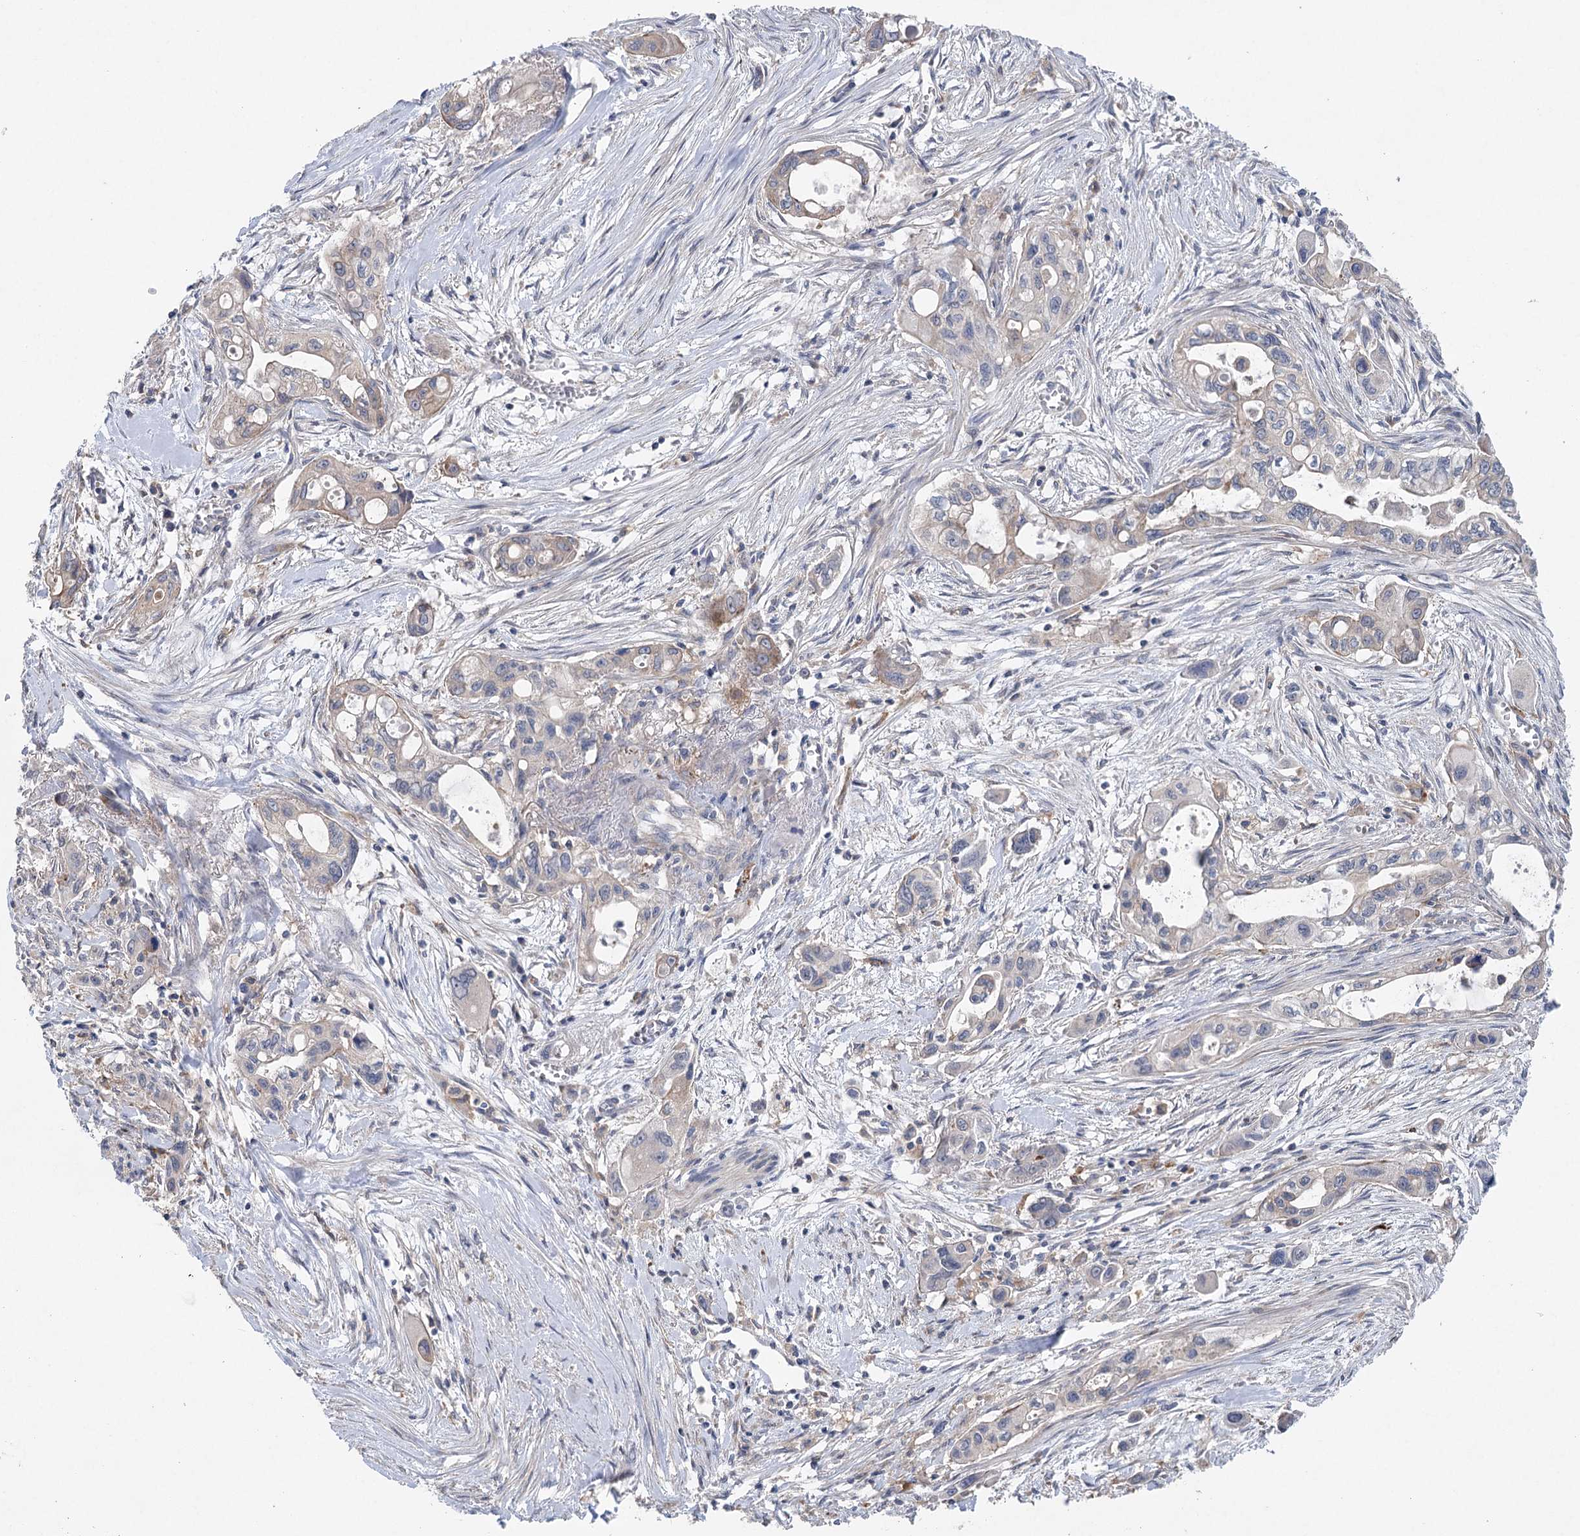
{"staining": {"intensity": "weak", "quantity": "<25%", "location": "cytoplasmic/membranous"}, "tissue": "pancreatic cancer", "cell_type": "Tumor cells", "image_type": "cancer", "snomed": [{"axis": "morphology", "description": "Adenocarcinoma, NOS"}, {"axis": "topography", "description": "Pancreas"}], "caption": "The immunohistochemistry (IHC) micrograph has no significant expression in tumor cells of pancreatic cancer (adenocarcinoma) tissue.", "gene": "SCN11A", "patient": {"sex": "male", "age": 75}}